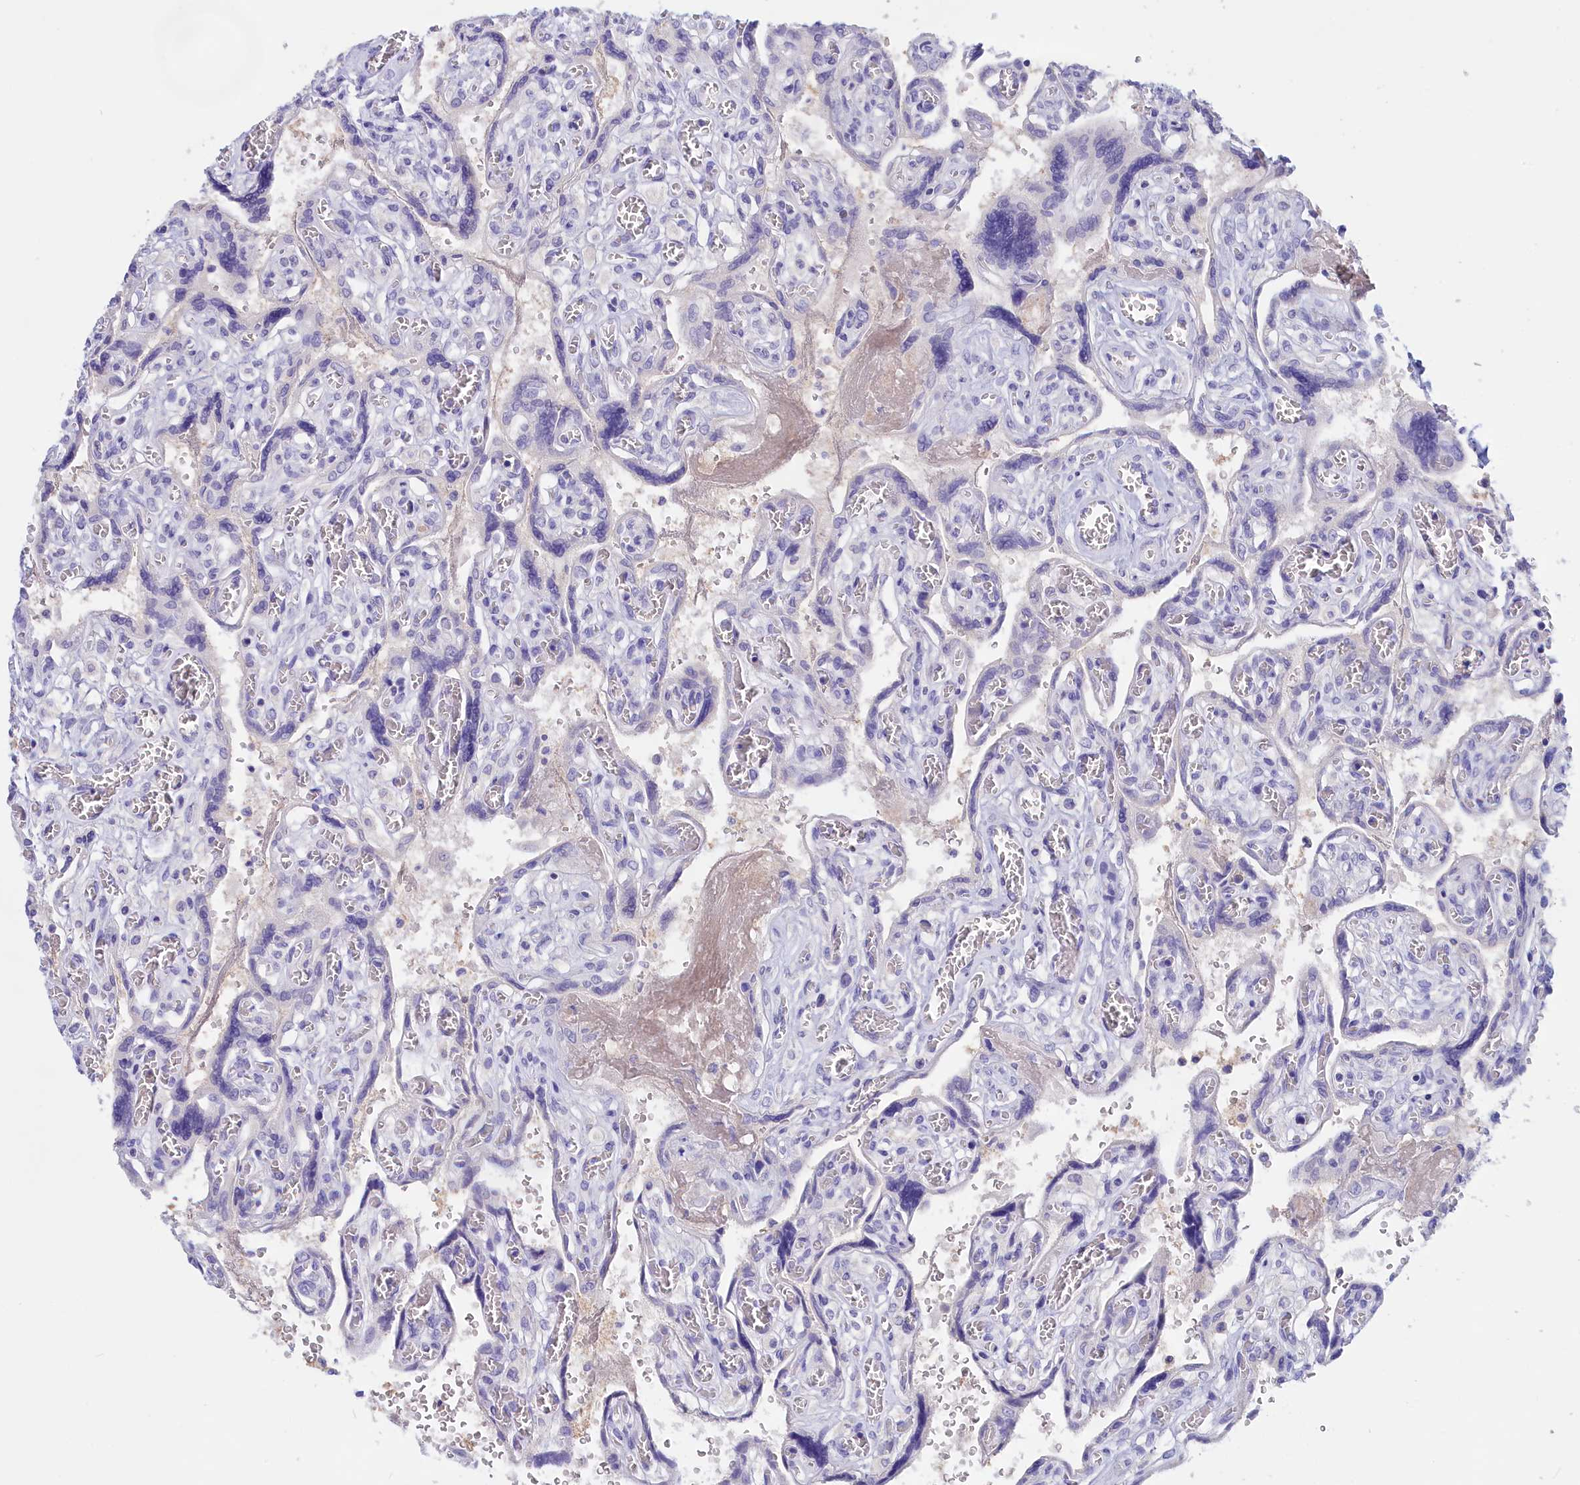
{"staining": {"intensity": "negative", "quantity": "none", "location": "none"}, "tissue": "placenta", "cell_type": "Decidual cells", "image_type": "normal", "snomed": [{"axis": "morphology", "description": "Normal tissue, NOS"}, {"axis": "topography", "description": "Placenta"}], "caption": "Immunohistochemical staining of unremarkable placenta exhibits no significant positivity in decidual cells. Nuclei are stained in blue.", "gene": "ADGRA1", "patient": {"sex": "female", "age": 39}}